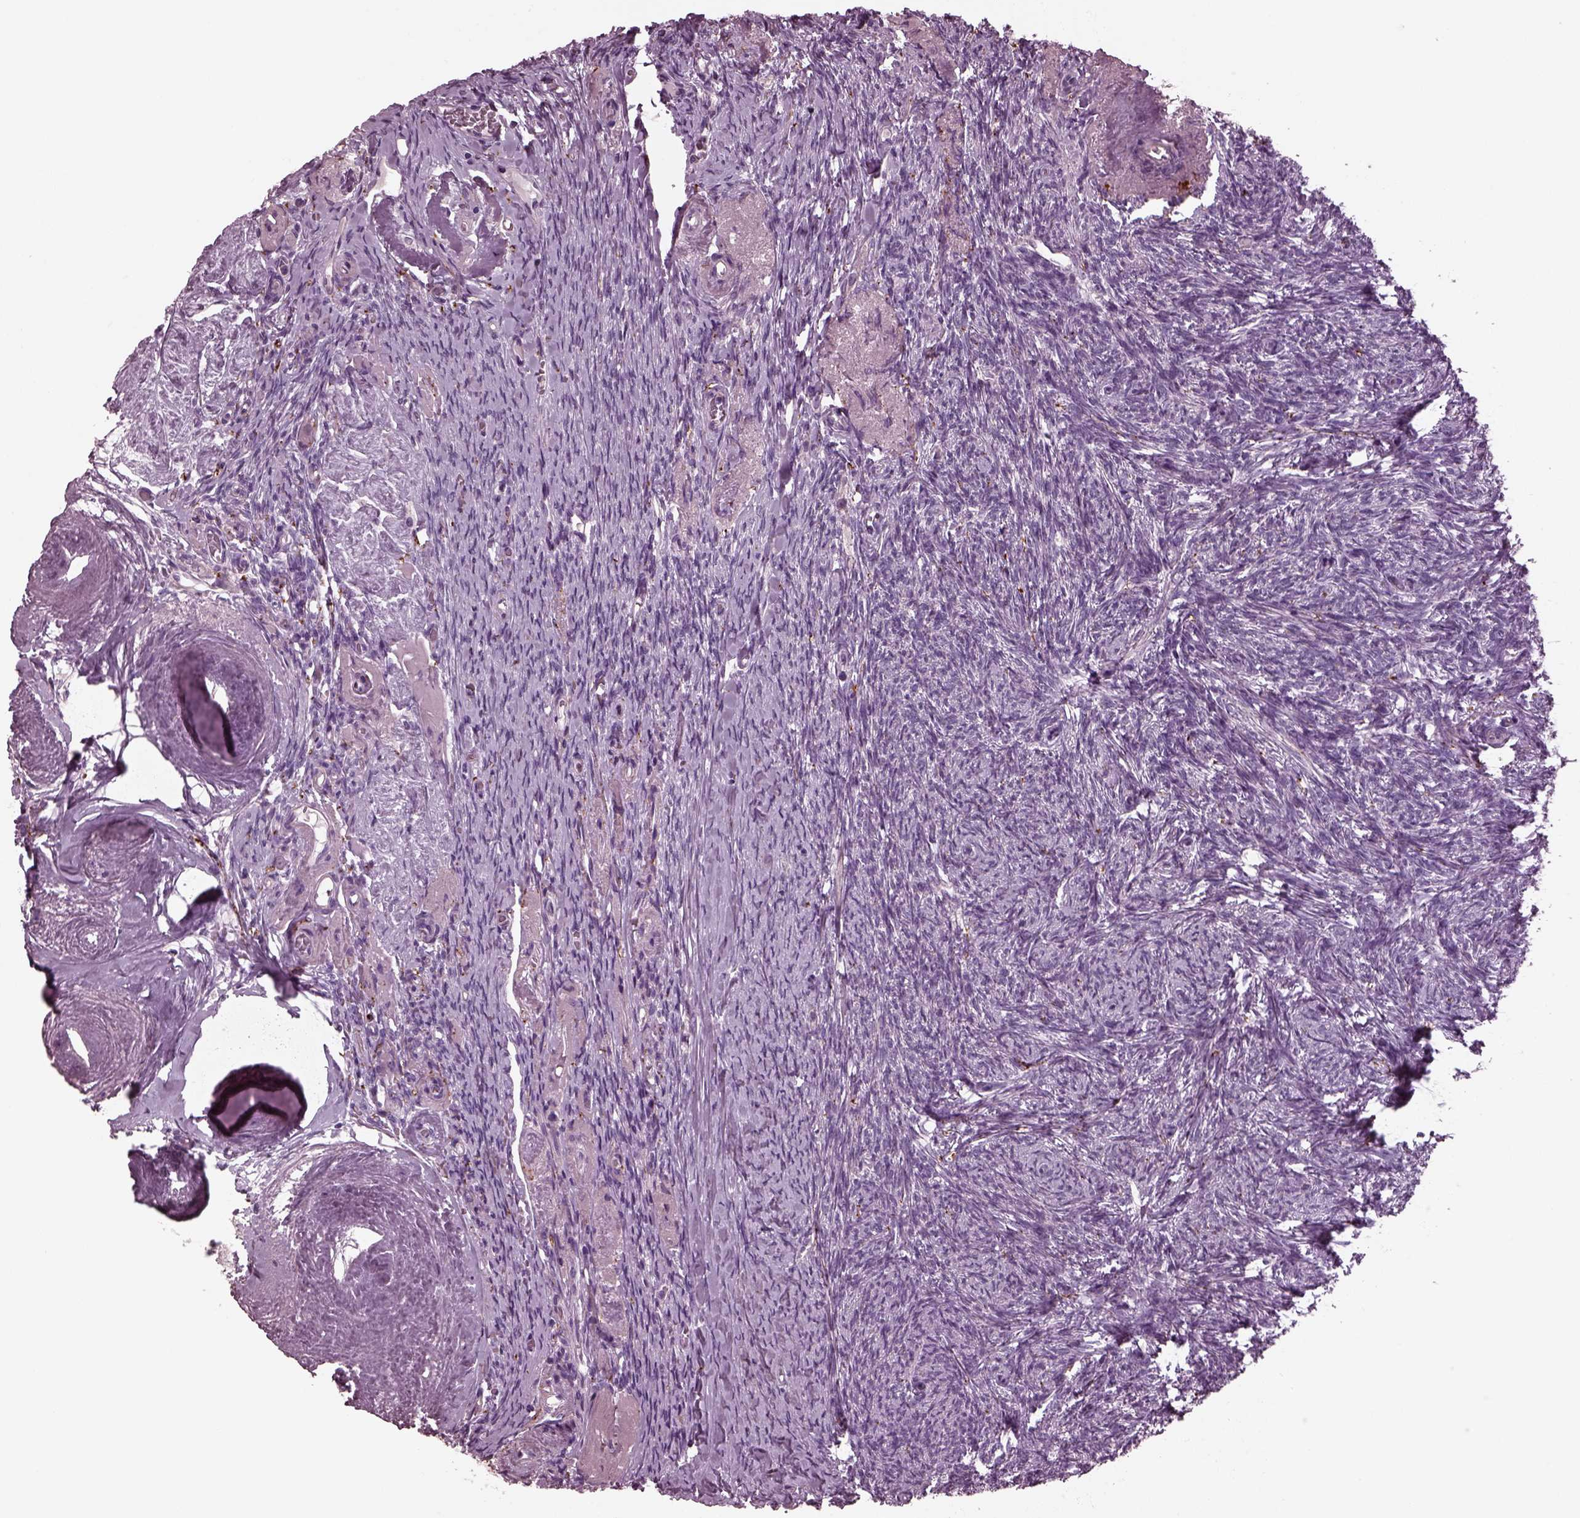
{"staining": {"intensity": "negative", "quantity": "none", "location": "none"}, "tissue": "ovary", "cell_type": "Ovarian stroma cells", "image_type": "normal", "snomed": [{"axis": "morphology", "description": "Normal tissue, NOS"}, {"axis": "topography", "description": "Ovary"}], "caption": "Immunohistochemistry (IHC) of benign human ovary exhibits no positivity in ovarian stroma cells.", "gene": "GDF11", "patient": {"sex": "female", "age": 72}}